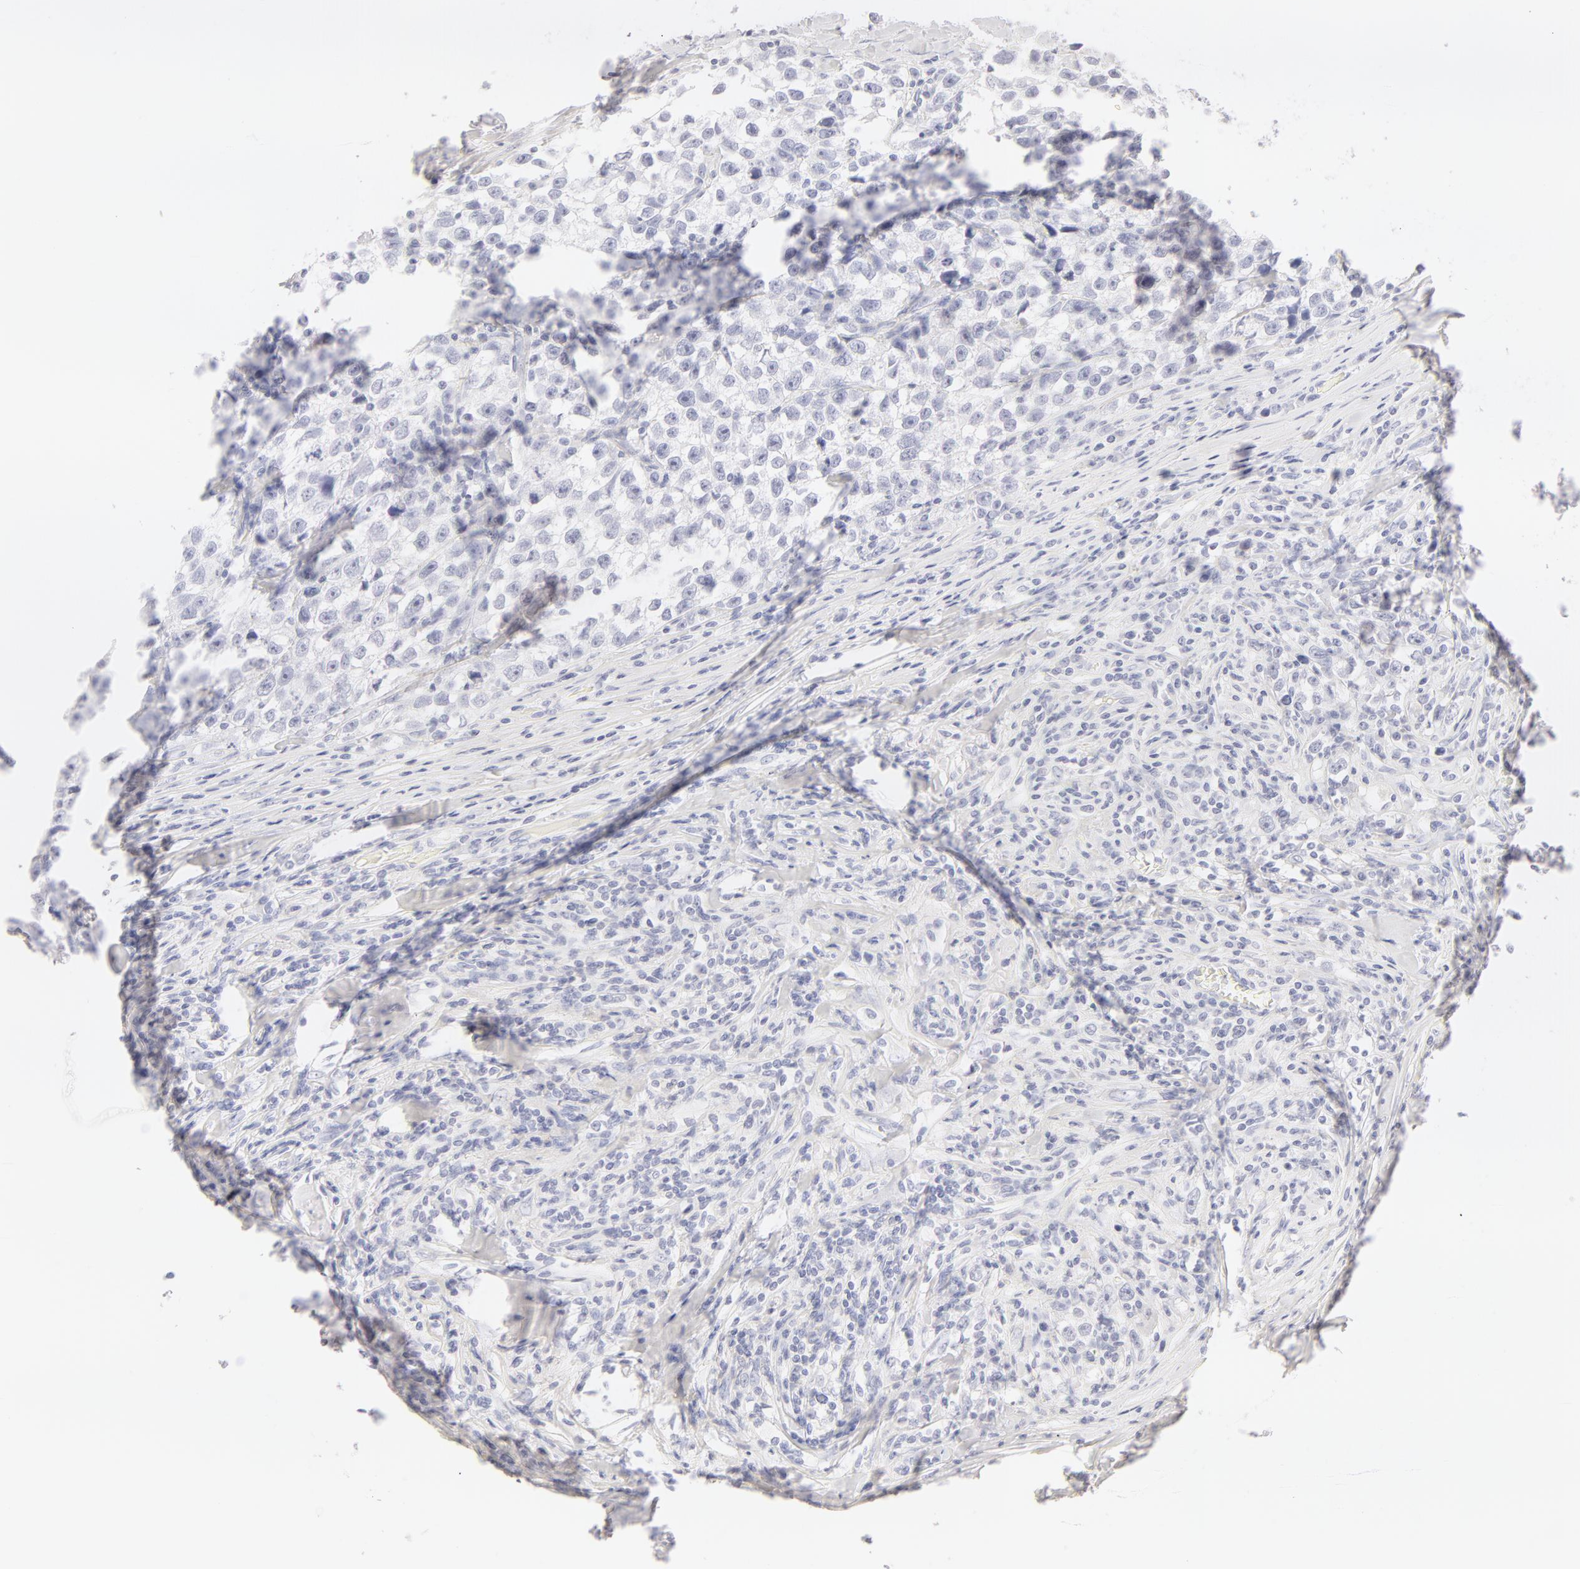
{"staining": {"intensity": "negative", "quantity": "none", "location": "none"}, "tissue": "testis cancer", "cell_type": "Tumor cells", "image_type": "cancer", "snomed": [{"axis": "morphology", "description": "Seminoma, NOS"}, {"axis": "morphology", "description": "Carcinoma, Embryonal, NOS"}, {"axis": "topography", "description": "Testis"}], "caption": "The histopathology image demonstrates no staining of tumor cells in testis cancer.", "gene": "LGALS7B", "patient": {"sex": "male", "age": 30}}